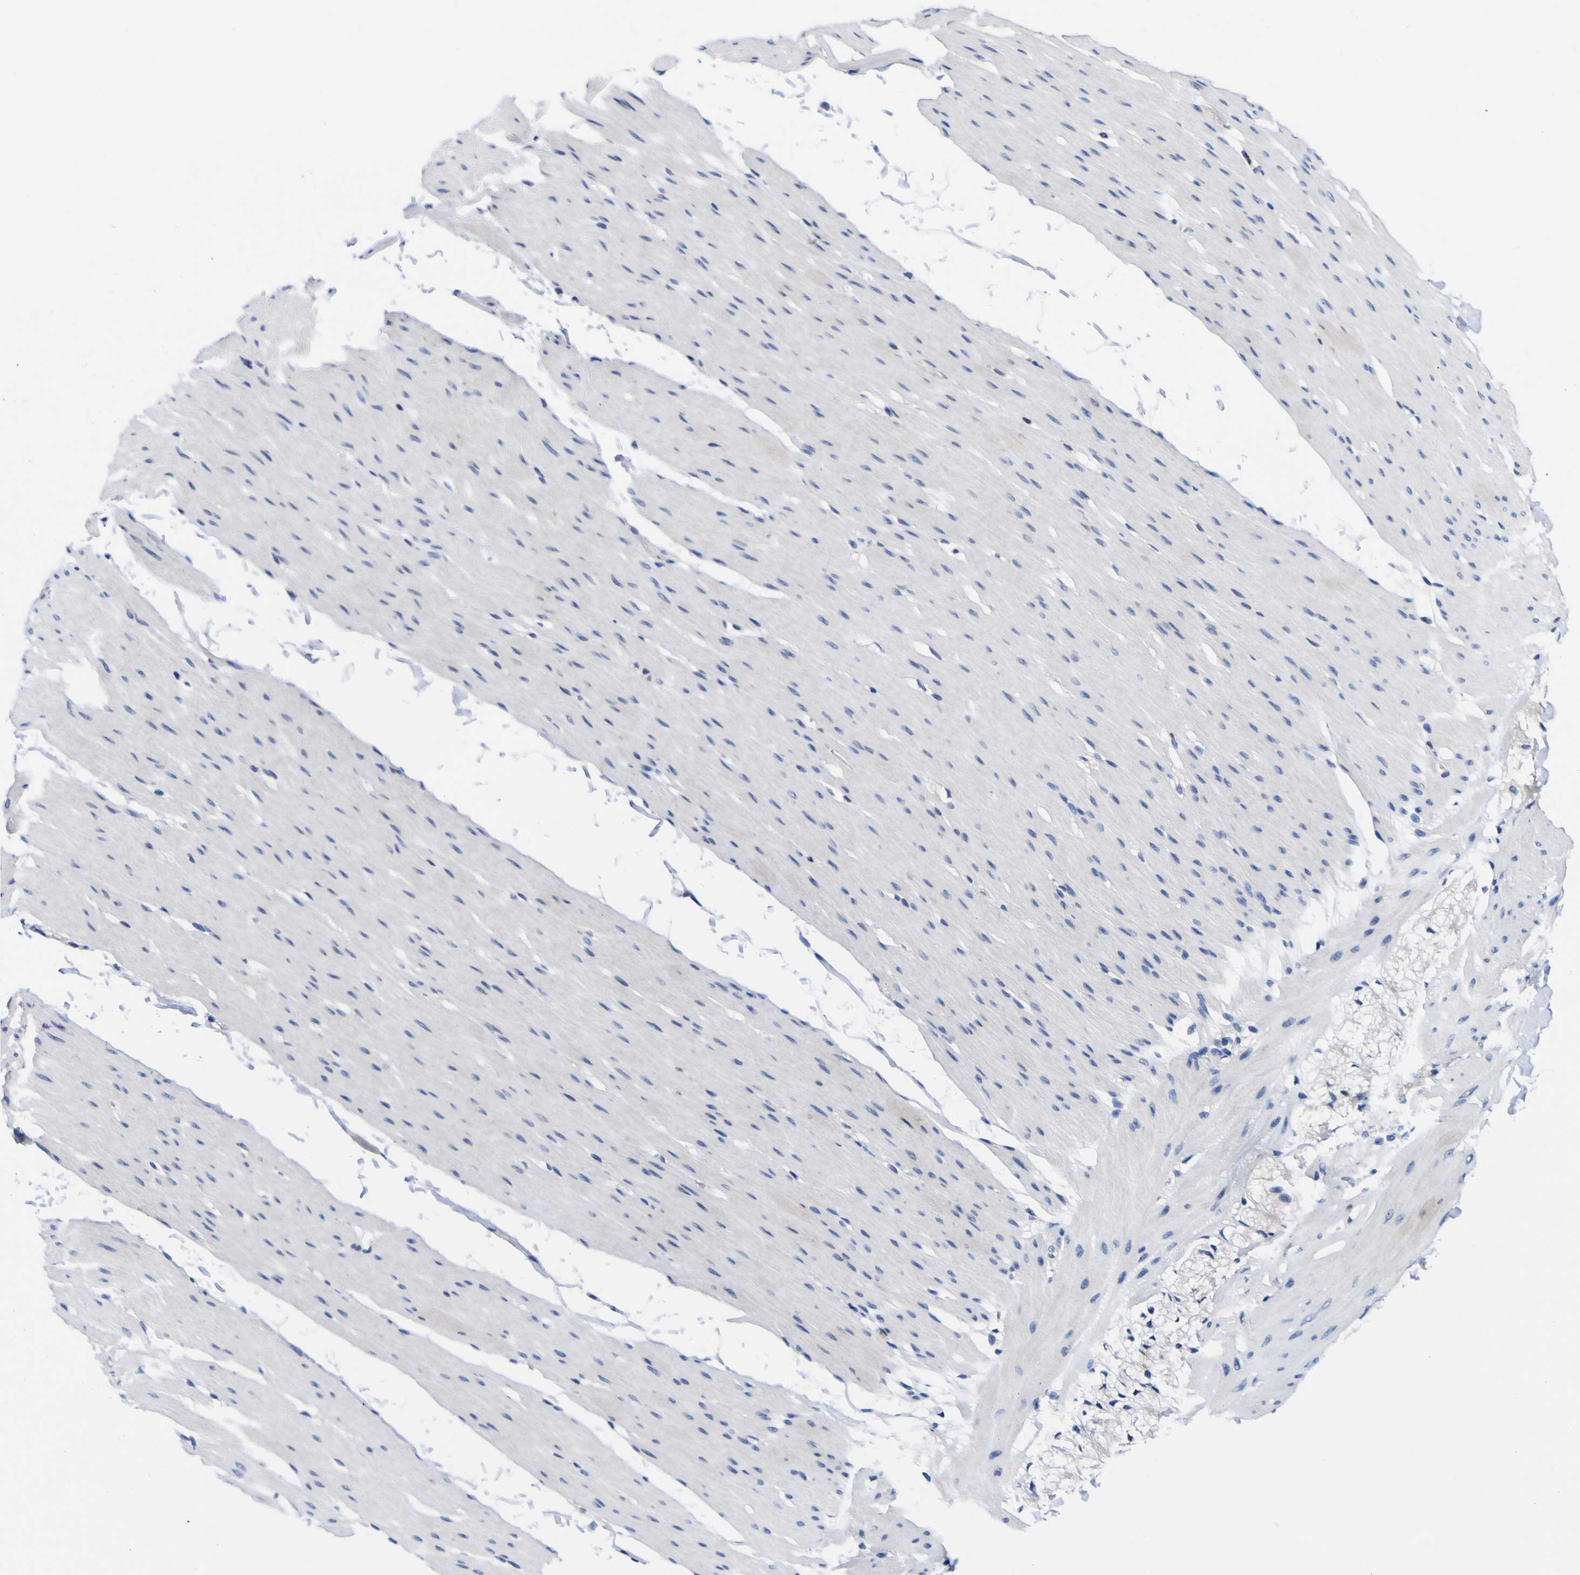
{"staining": {"intensity": "negative", "quantity": "none", "location": "none"}, "tissue": "smooth muscle", "cell_type": "Smooth muscle cells", "image_type": "normal", "snomed": [{"axis": "morphology", "description": "Normal tissue, NOS"}, {"axis": "topography", "description": "Smooth muscle"}, {"axis": "topography", "description": "Colon"}], "caption": "This is a micrograph of IHC staining of unremarkable smooth muscle, which shows no positivity in smooth muscle cells. The staining was performed using DAB to visualize the protein expression in brown, while the nuclei were stained in blue with hematoxylin (Magnification: 20x).", "gene": "CASP6", "patient": {"sex": "male", "age": 67}}